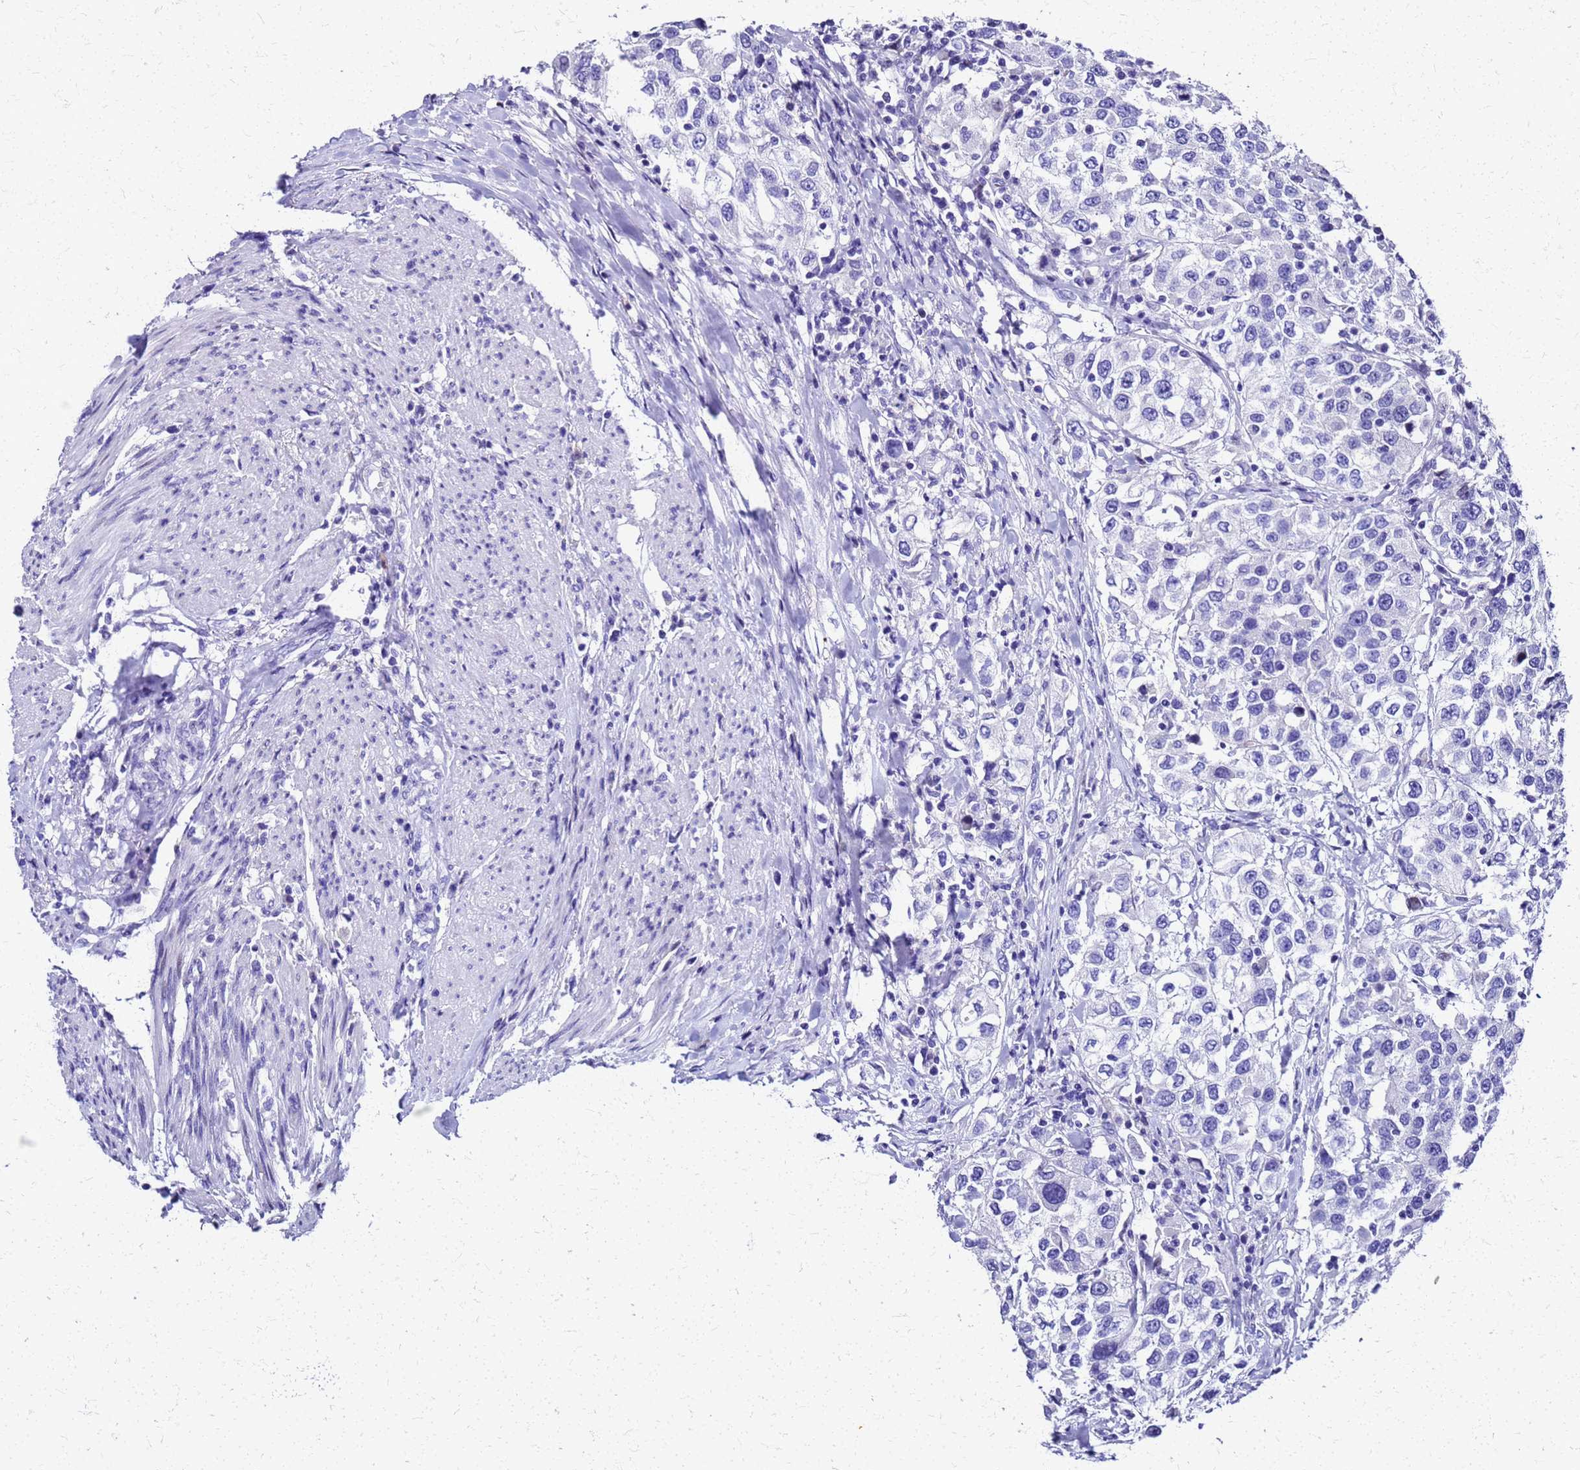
{"staining": {"intensity": "negative", "quantity": "none", "location": "none"}, "tissue": "urothelial cancer", "cell_type": "Tumor cells", "image_type": "cancer", "snomed": [{"axis": "morphology", "description": "Urothelial carcinoma, High grade"}, {"axis": "topography", "description": "Urinary bladder"}], "caption": "High power microscopy histopathology image of an immunohistochemistry photomicrograph of high-grade urothelial carcinoma, revealing no significant positivity in tumor cells. Nuclei are stained in blue.", "gene": "SMIM21", "patient": {"sex": "female", "age": 80}}